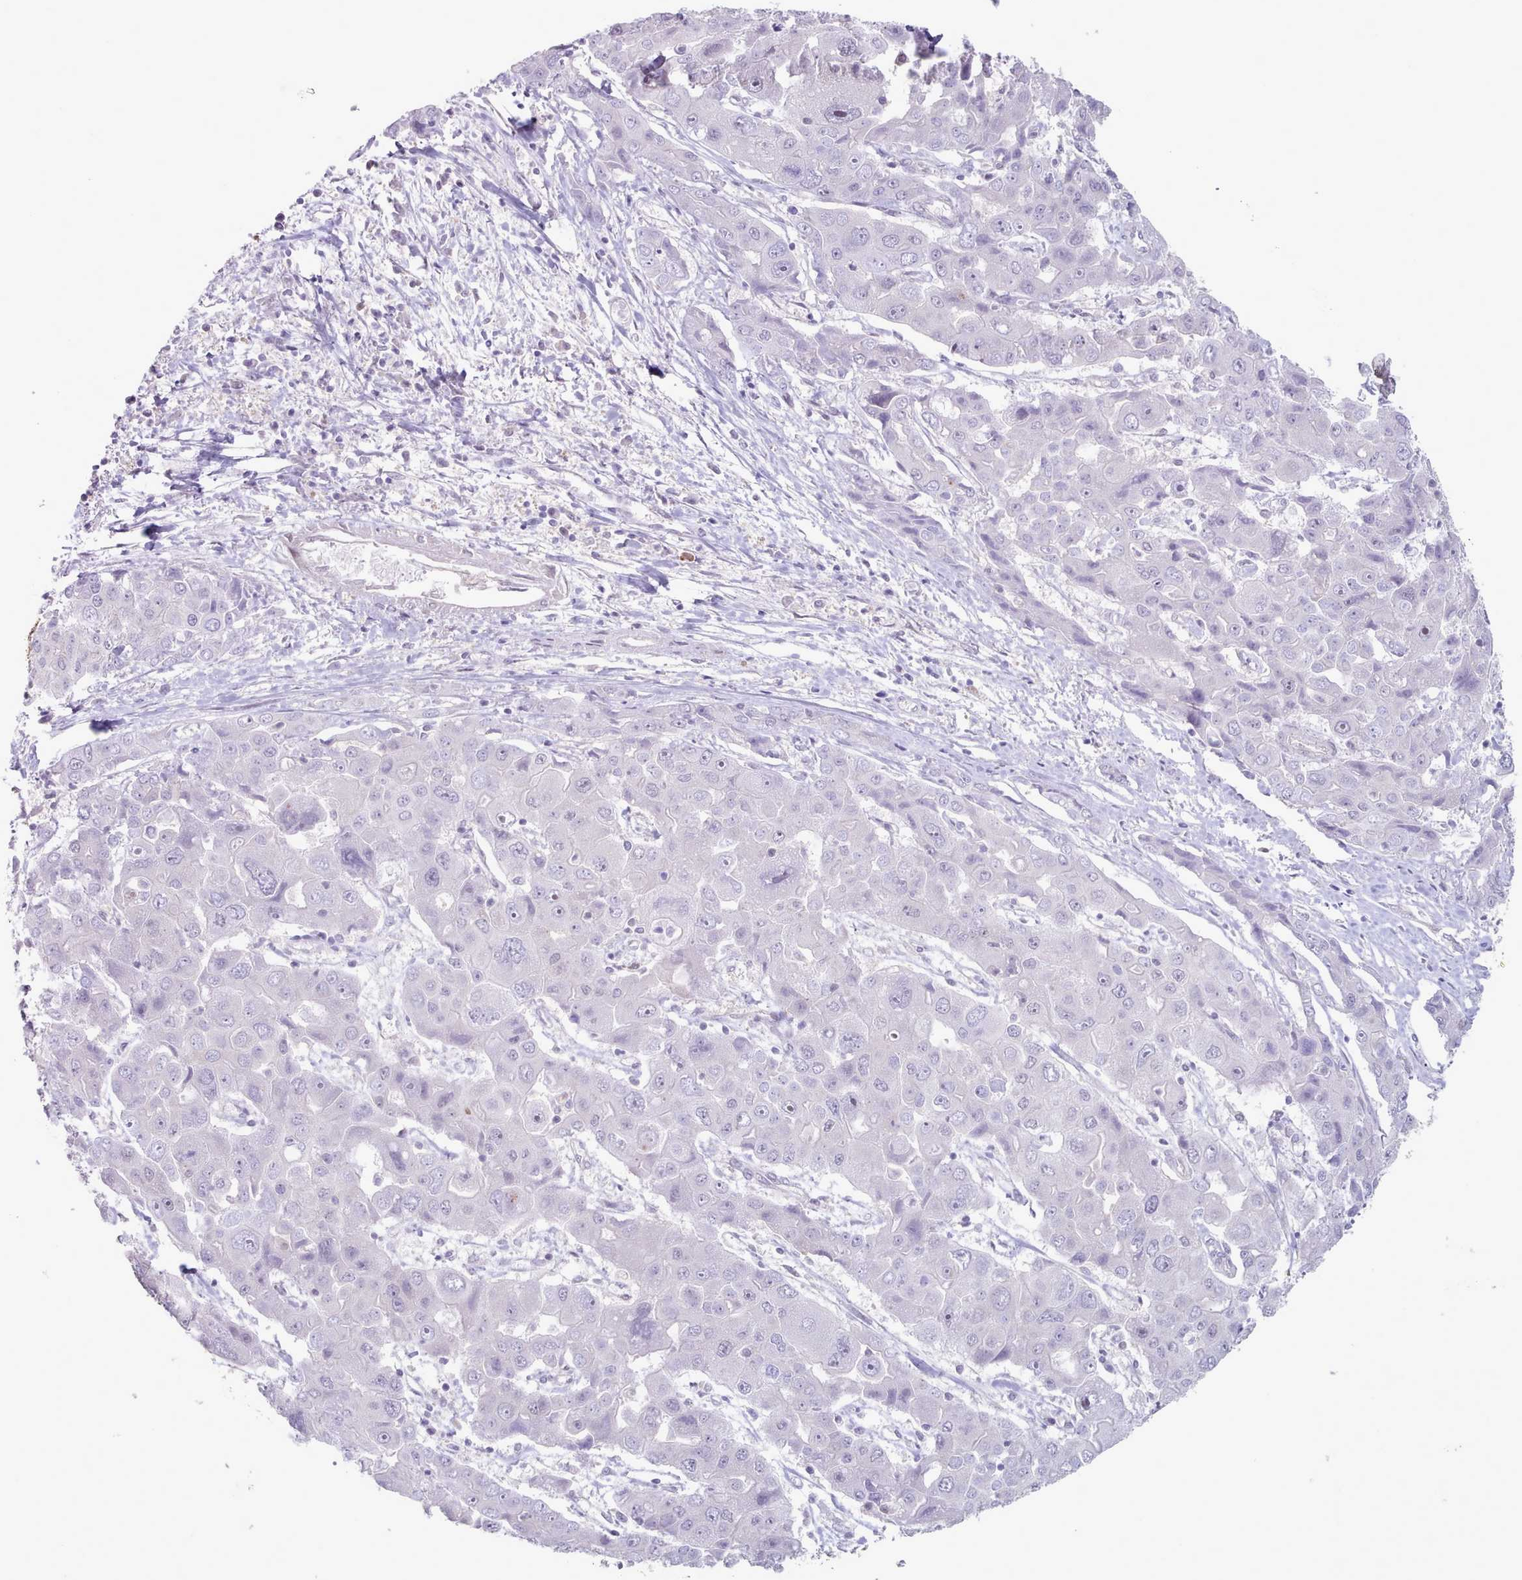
{"staining": {"intensity": "negative", "quantity": "none", "location": "none"}, "tissue": "liver cancer", "cell_type": "Tumor cells", "image_type": "cancer", "snomed": [{"axis": "morphology", "description": "Cholangiocarcinoma"}, {"axis": "topography", "description": "Liver"}], "caption": "Immunohistochemical staining of liver cancer exhibits no significant expression in tumor cells.", "gene": "CES3", "patient": {"sex": "male", "age": 67}}